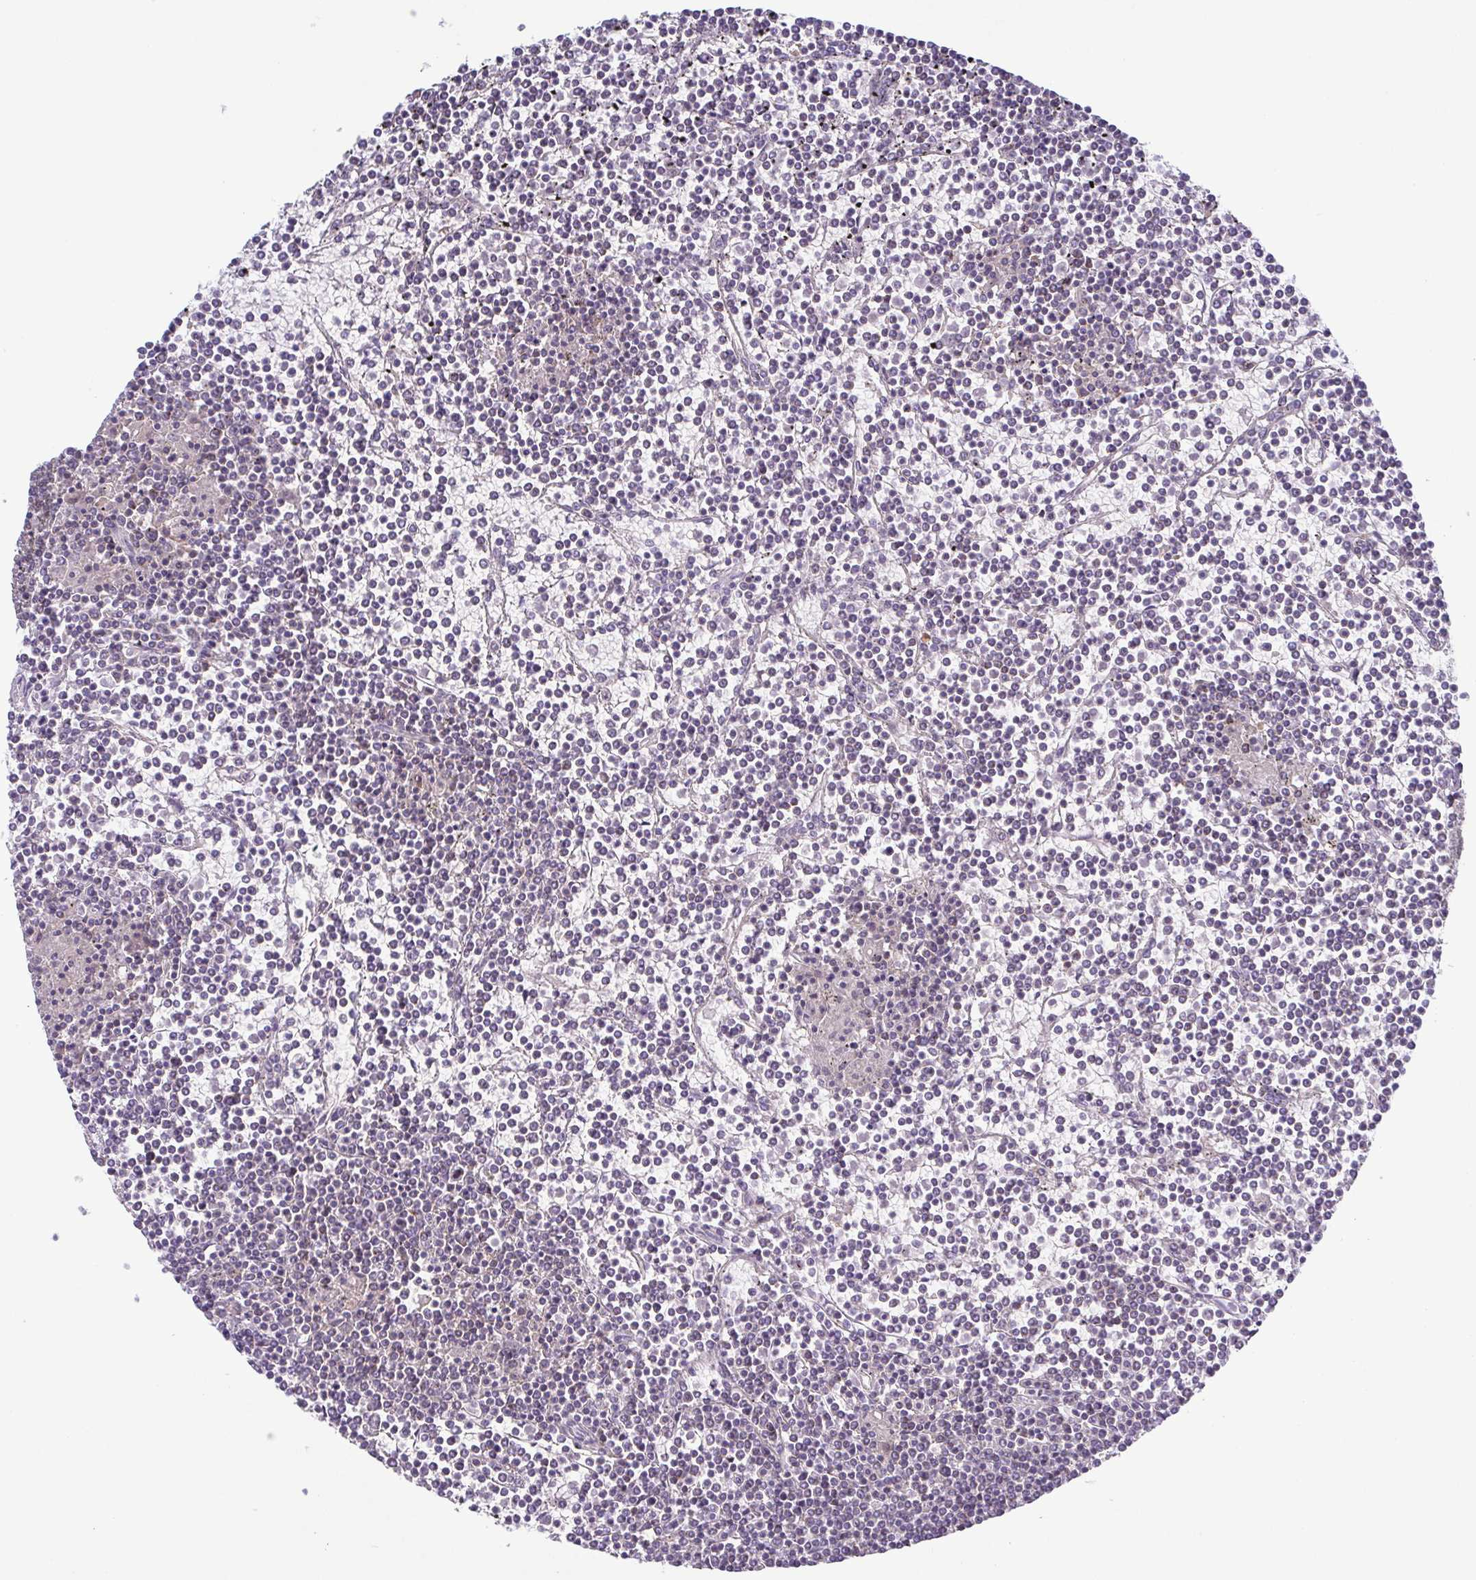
{"staining": {"intensity": "negative", "quantity": "none", "location": "none"}, "tissue": "lymphoma", "cell_type": "Tumor cells", "image_type": "cancer", "snomed": [{"axis": "morphology", "description": "Malignant lymphoma, non-Hodgkin's type, Low grade"}, {"axis": "topography", "description": "Spleen"}], "caption": "Micrograph shows no protein staining in tumor cells of malignant lymphoma, non-Hodgkin's type (low-grade) tissue.", "gene": "UBE2Q1", "patient": {"sex": "female", "age": 19}}